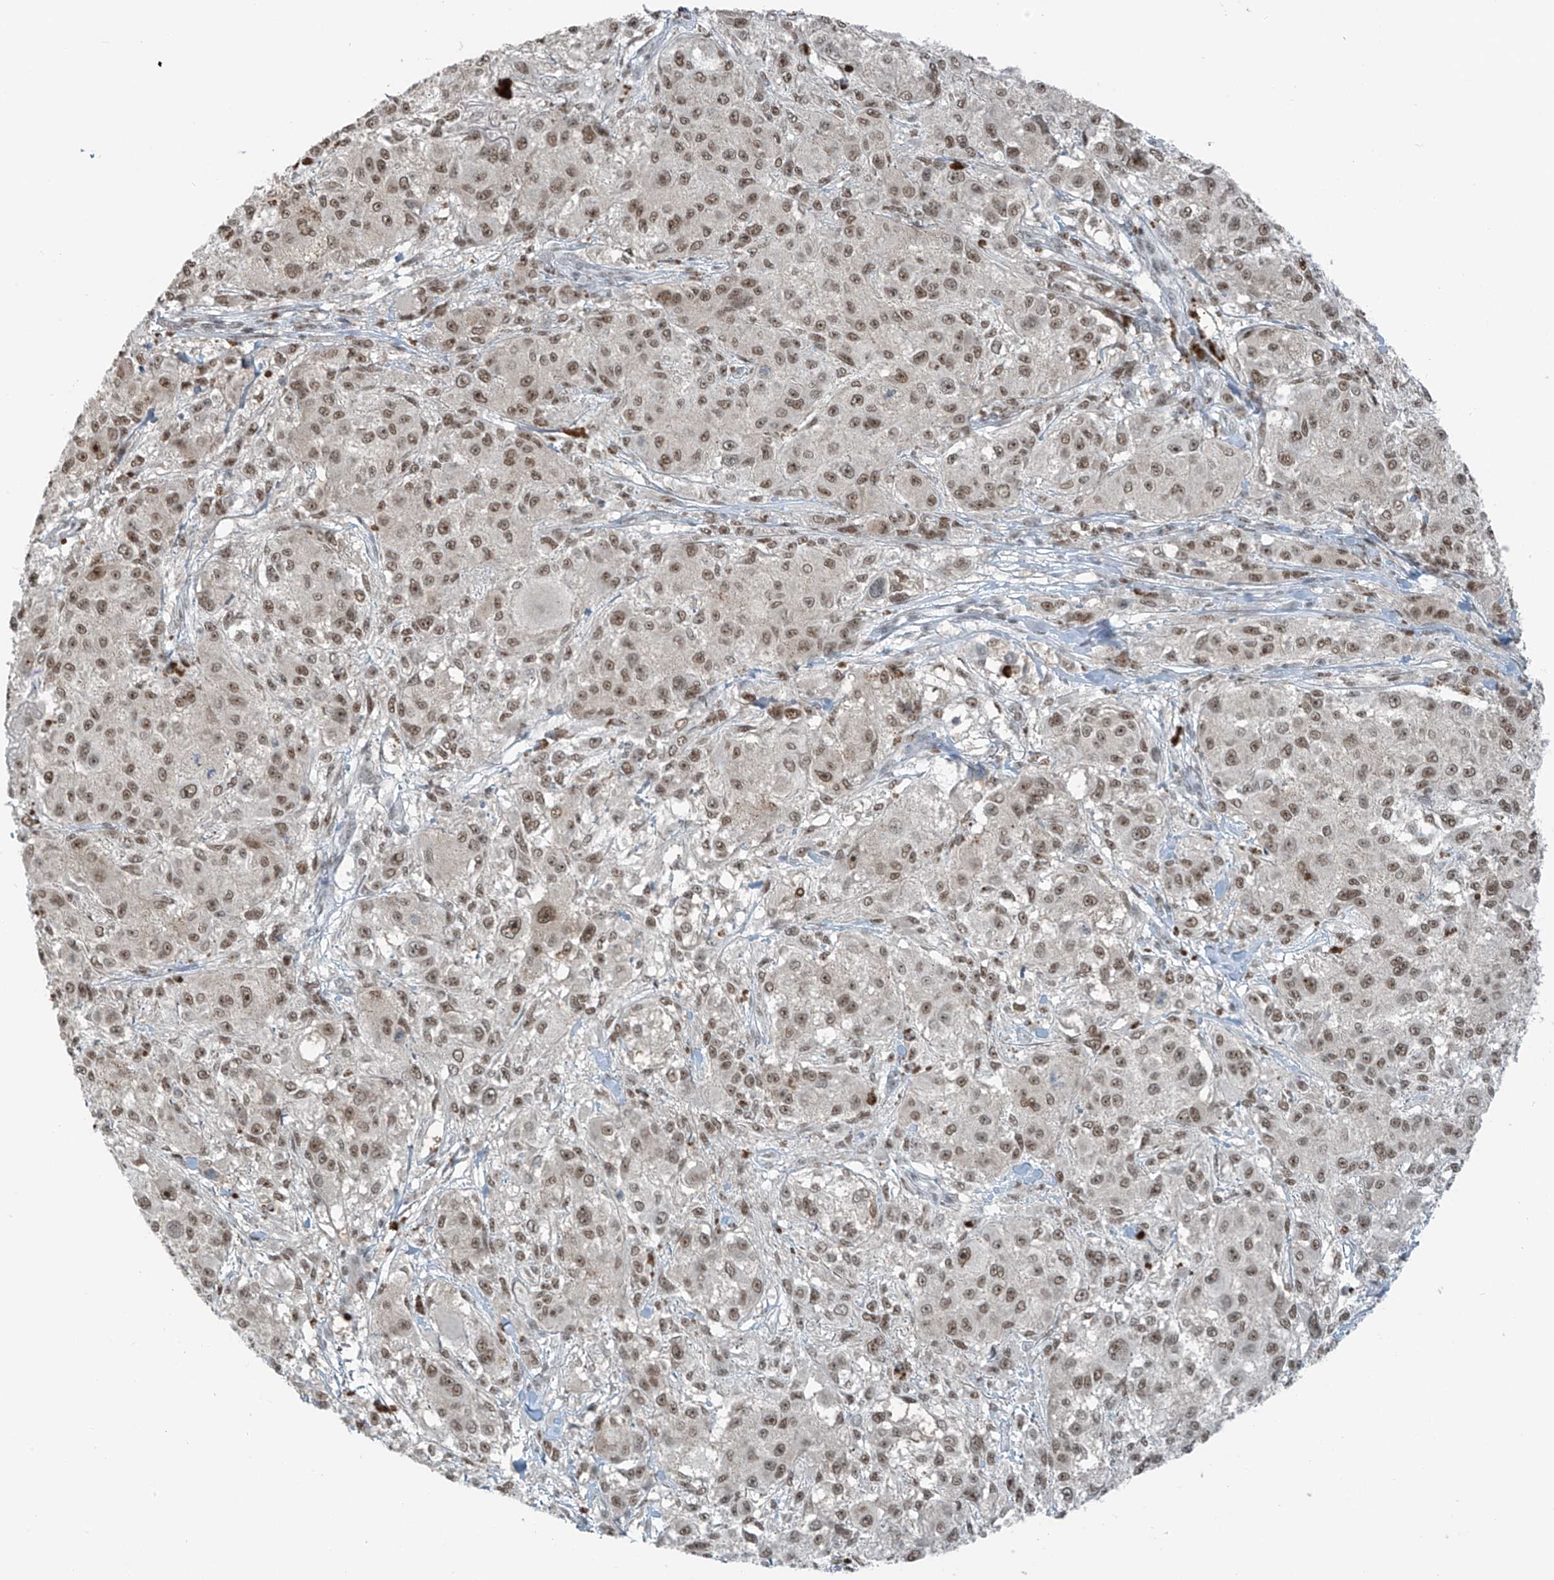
{"staining": {"intensity": "moderate", "quantity": ">75%", "location": "nuclear"}, "tissue": "melanoma", "cell_type": "Tumor cells", "image_type": "cancer", "snomed": [{"axis": "morphology", "description": "Necrosis, NOS"}, {"axis": "morphology", "description": "Malignant melanoma, NOS"}, {"axis": "topography", "description": "Skin"}], "caption": "This is an image of immunohistochemistry (IHC) staining of malignant melanoma, which shows moderate expression in the nuclear of tumor cells.", "gene": "WRNIP1", "patient": {"sex": "female", "age": 87}}